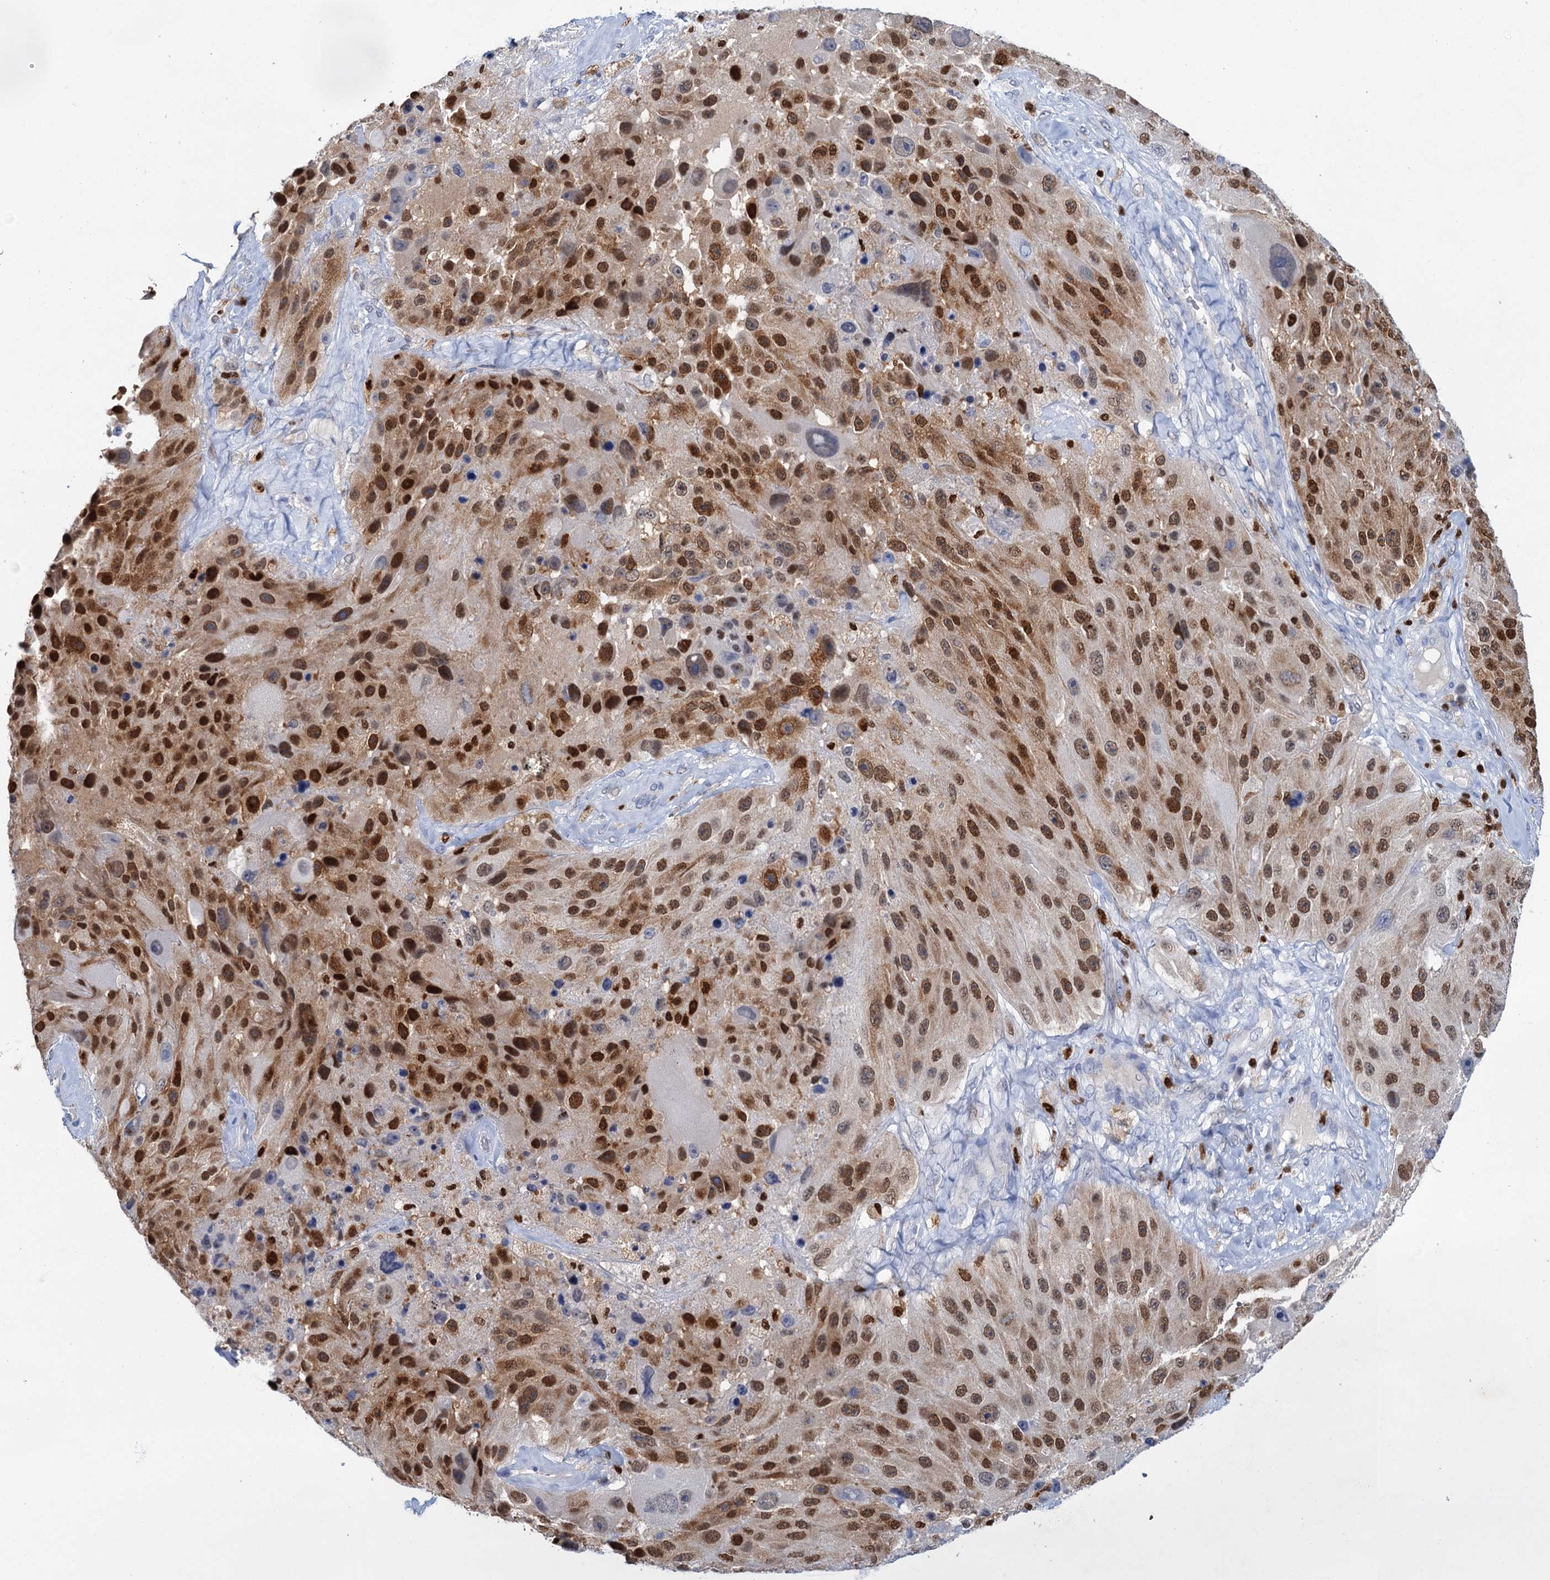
{"staining": {"intensity": "moderate", "quantity": ">75%", "location": "nuclear"}, "tissue": "melanoma", "cell_type": "Tumor cells", "image_type": "cancer", "snomed": [{"axis": "morphology", "description": "Malignant melanoma, Metastatic site"}, {"axis": "topography", "description": "Lymph node"}], "caption": "Immunohistochemical staining of human melanoma exhibits medium levels of moderate nuclear positivity in approximately >75% of tumor cells.", "gene": "CELF2", "patient": {"sex": "male", "age": 62}}